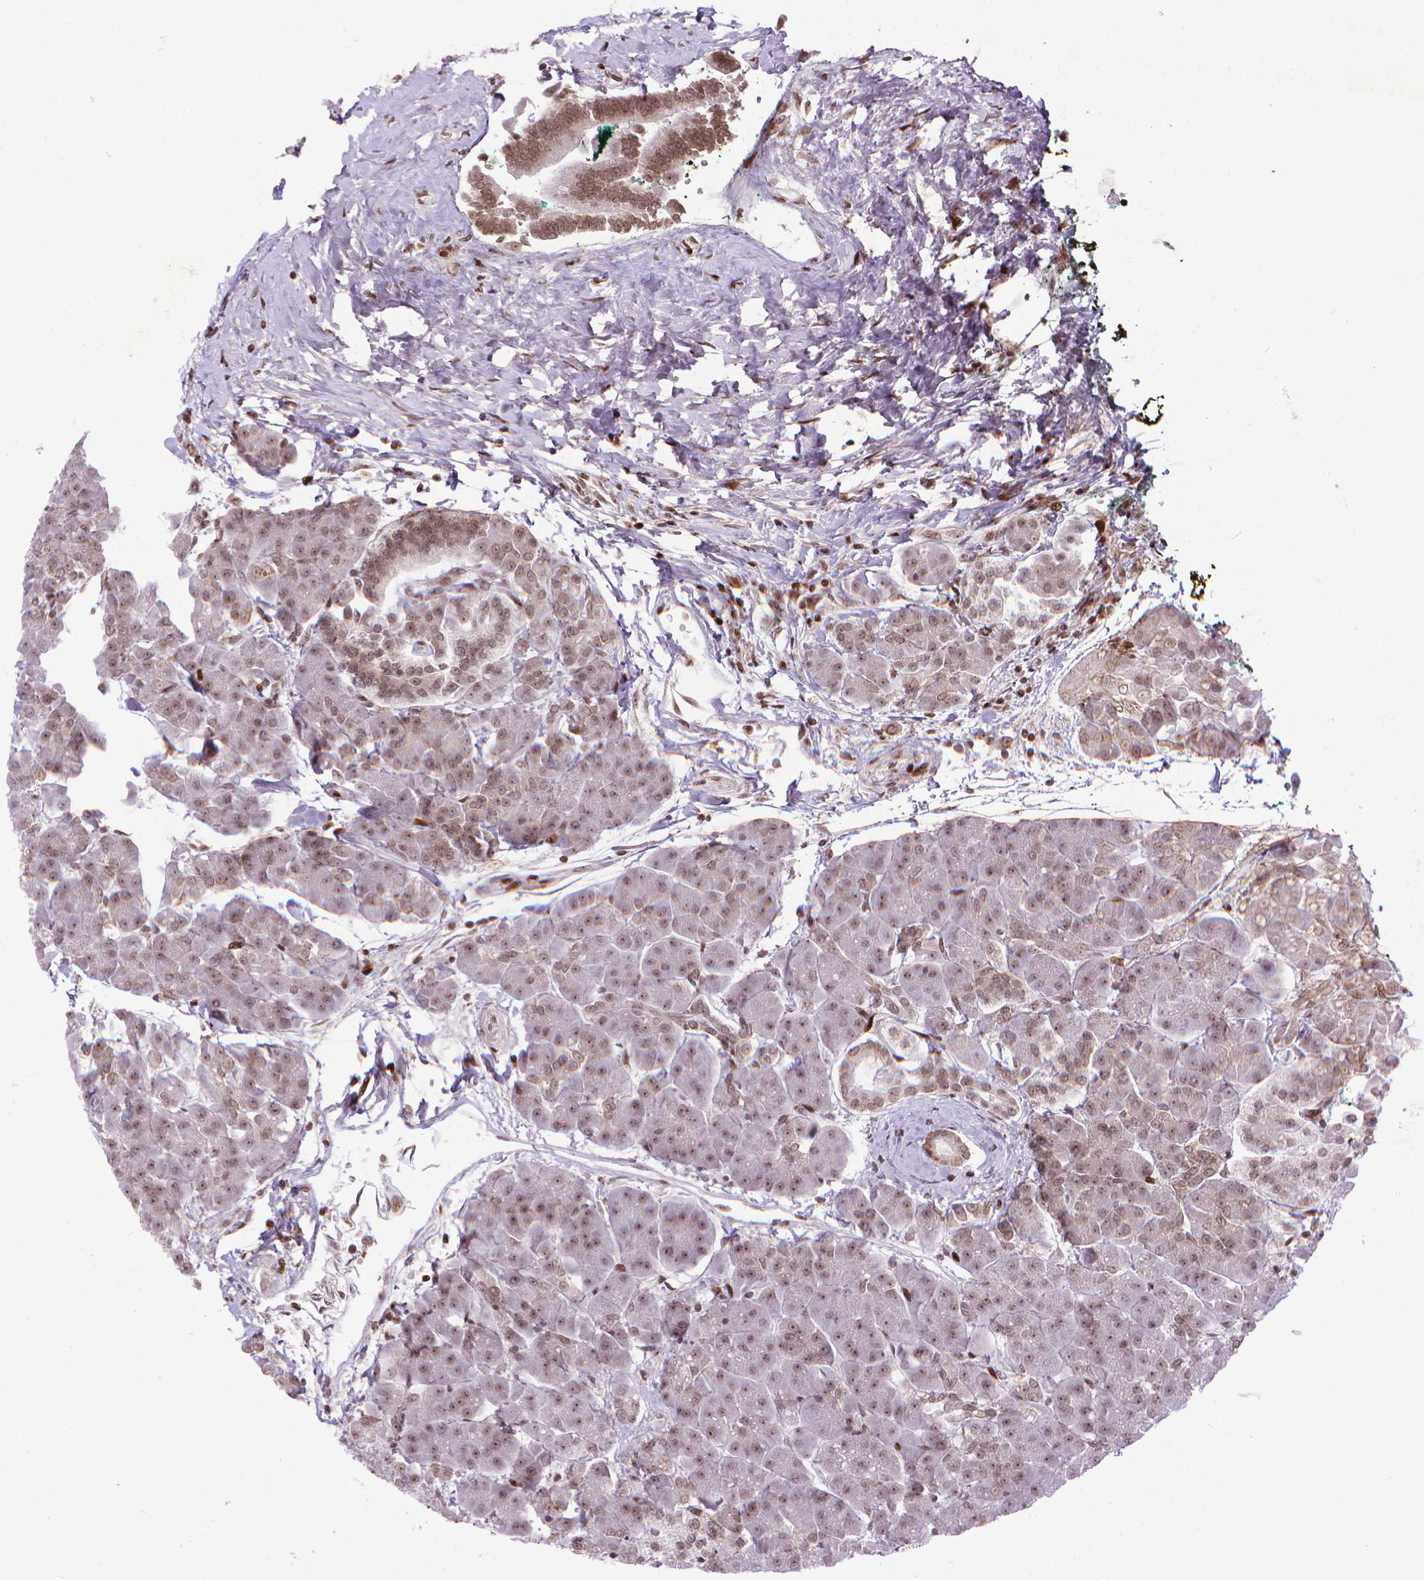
{"staining": {"intensity": "moderate", "quantity": ">75%", "location": "nuclear"}, "tissue": "pancreas", "cell_type": "Exocrine glandular cells", "image_type": "normal", "snomed": [{"axis": "morphology", "description": "Normal tissue, NOS"}, {"axis": "topography", "description": "Adipose tissue"}, {"axis": "topography", "description": "Pancreas"}, {"axis": "topography", "description": "Peripheral nerve tissue"}], "caption": "Protein staining by immunohistochemistry (IHC) exhibits moderate nuclear positivity in about >75% of exocrine glandular cells in unremarkable pancreas. The staining is performed using DAB brown chromogen to label protein expression. The nuclei are counter-stained blue using hematoxylin.", "gene": "AMER1", "patient": {"sex": "female", "age": 58}}